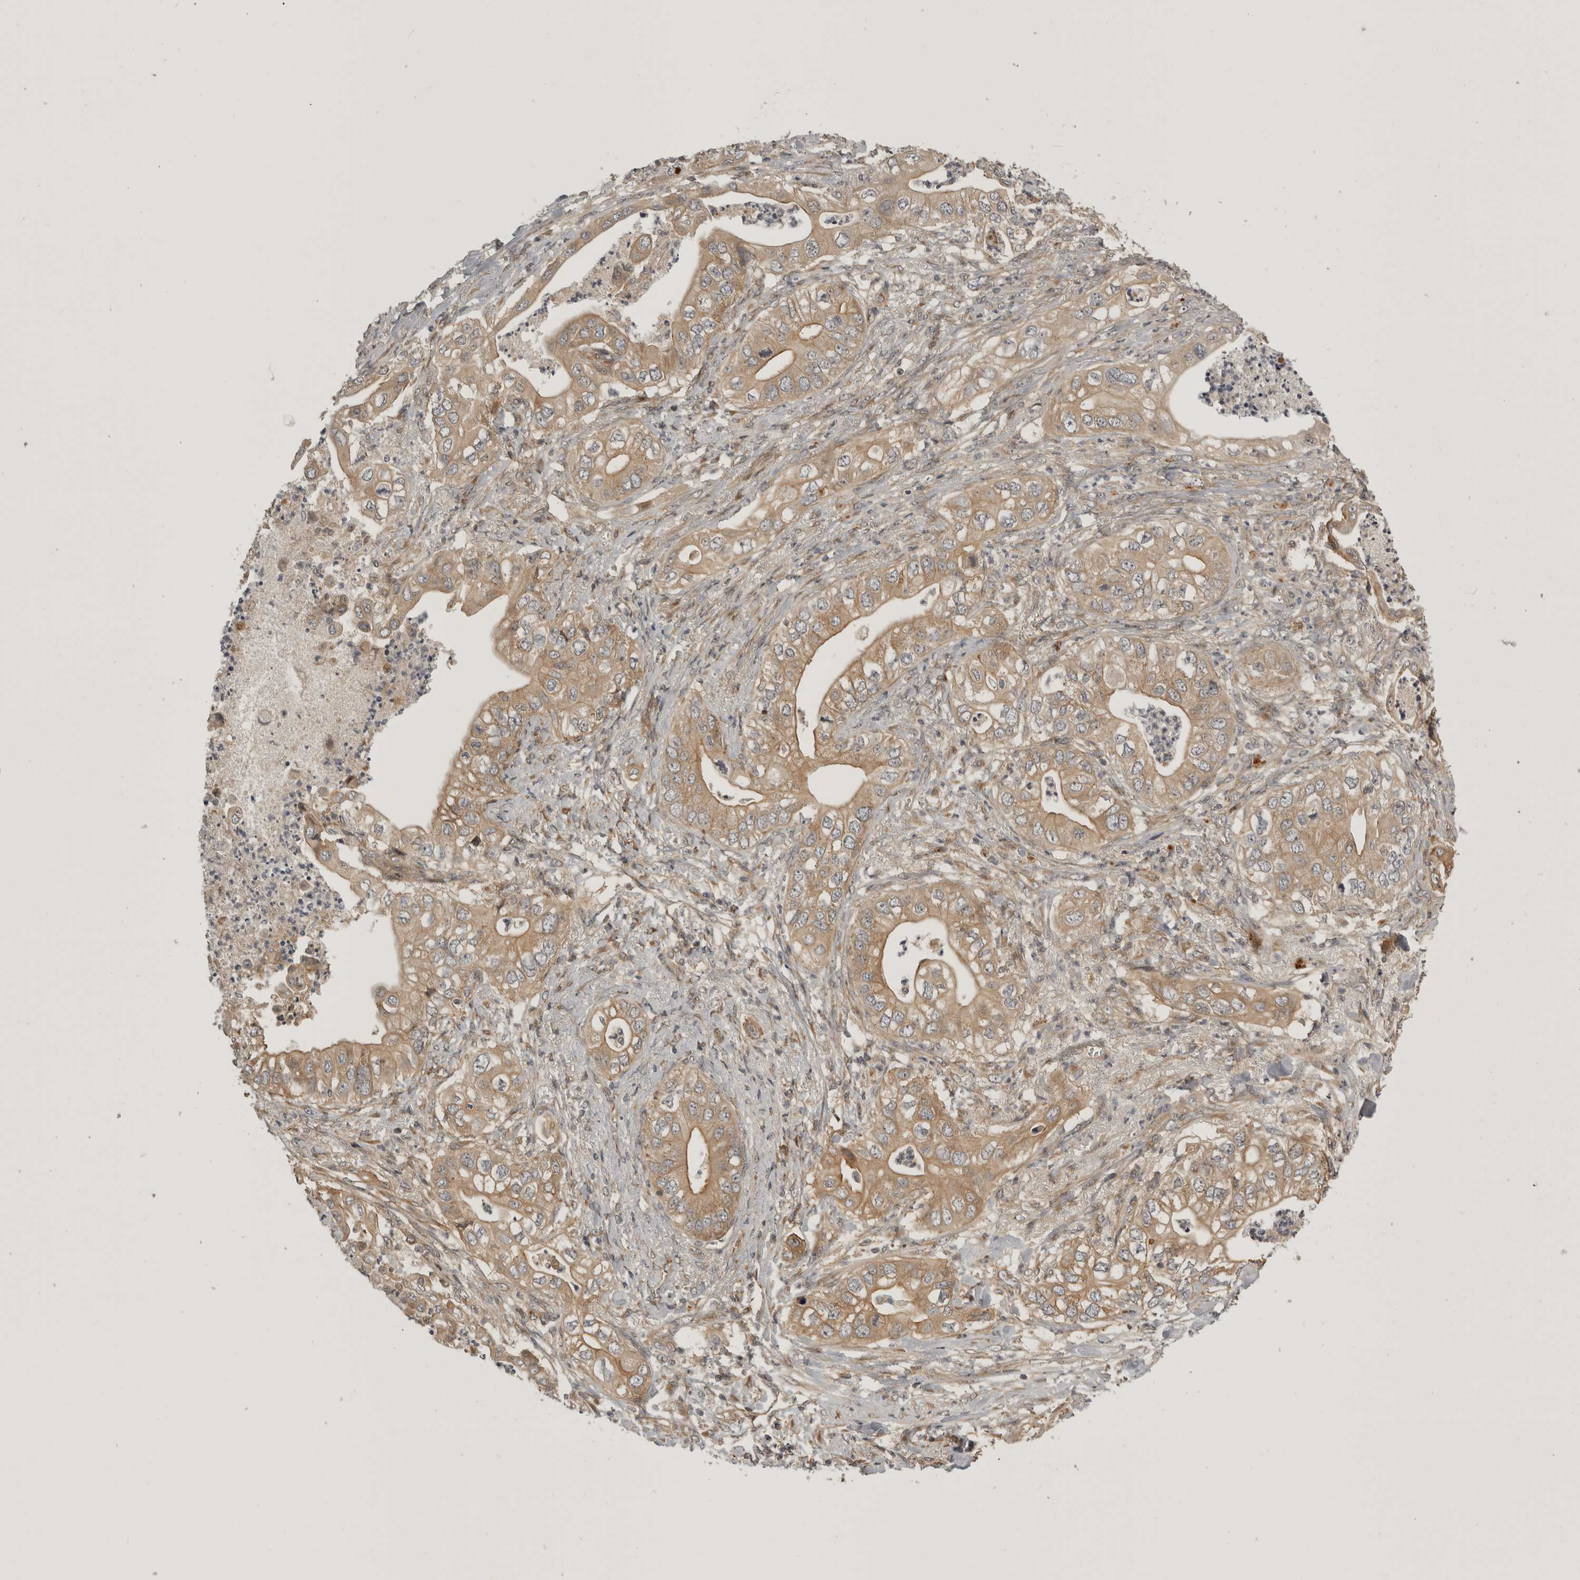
{"staining": {"intensity": "moderate", "quantity": ">75%", "location": "cytoplasmic/membranous"}, "tissue": "pancreatic cancer", "cell_type": "Tumor cells", "image_type": "cancer", "snomed": [{"axis": "morphology", "description": "Adenocarcinoma, NOS"}, {"axis": "topography", "description": "Pancreas"}], "caption": "DAB (3,3'-diaminobenzidine) immunohistochemical staining of human pancreatic cancer reveals moderate cytoplasmic/membranous protein positivity in about >75% of tumor cells. Immunohistochemistry (ihc) stains the protein in brown and the nuclei are stained blue.", "gene": "CUEDC1", "patient": {"sex": "female", "age": 78}}